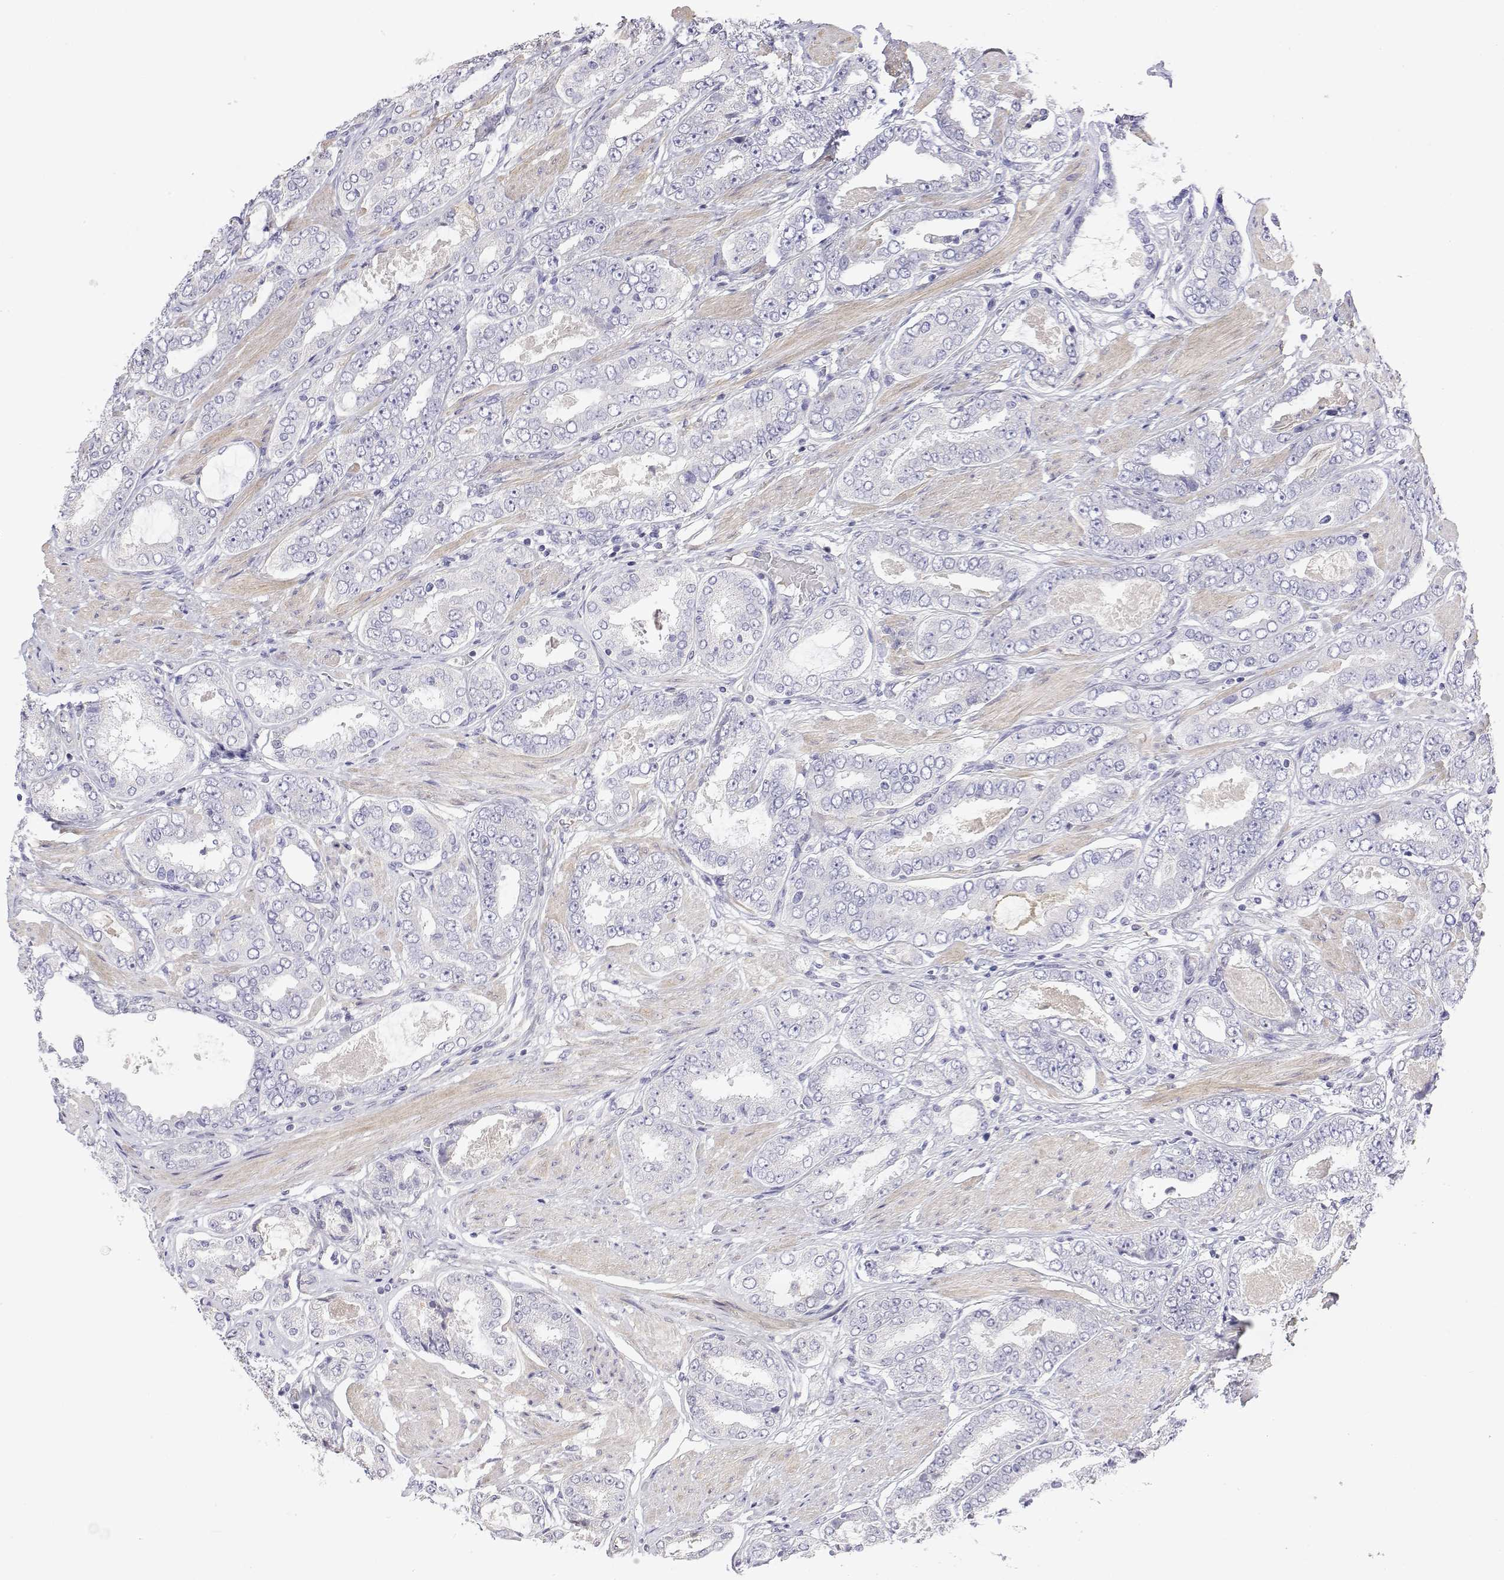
{"staining": {"intensity": "negative", "quantity": "none", "location": "none"}, "tissue": "prostate cancer", "cell_type": "Tumor cells", "image_type": "cancer", "snomed": [{"axis": "morphology", "description": "Adenocarcinoma, High grade"}, {"axis": "topography", "description": "Prostate"}], "caption": "The photomicrograph displays no staining of tumor cells in high-grade adenocarcinoma (prostate).", "gene": "GGACT", "patient": {"sex": "male", "age": 63}}